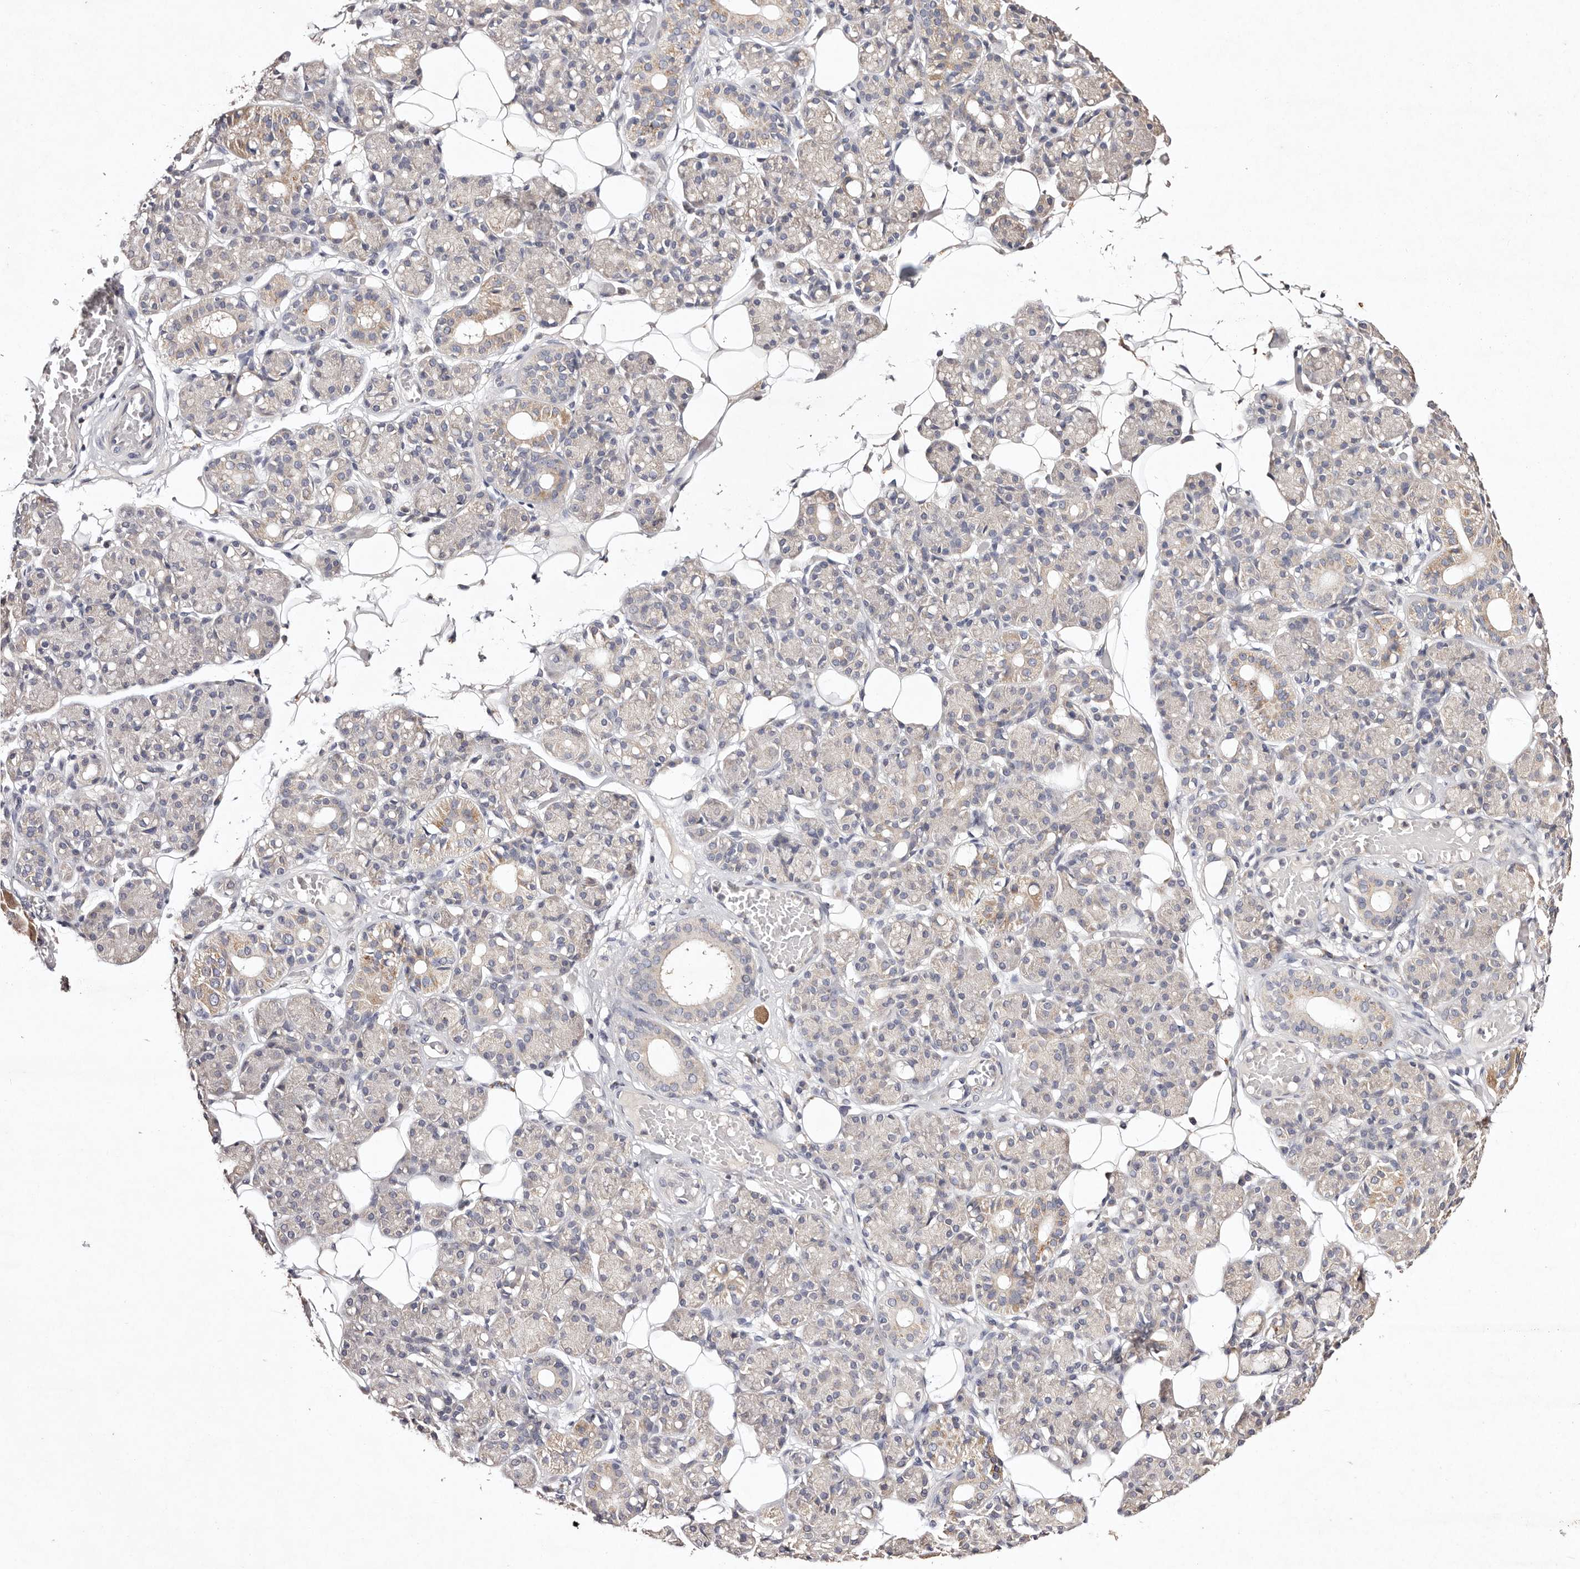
{"staining": {"intensity": "negative", "quantity": "none", "location": "none"}, "tissue": "salivary gland", "cell_type": "Glandular cells", "image_type": "normal", "snomed": [{"axis": "morphology", "description": "Normal tissue, NOS"}, {"axis": "topography", "description": "Salivary gland"}], "caption": "High power microscopy photomicrograph of an IHC photomicrograph of normal salivary gland, revealing no significant positivity in glandular cells. (DAB (3,3'-diaminobenzidine) immunohistochemistry visualized using brightfield microscopy, high magnification).", "gene": "TSC2", "patient": {"sex": "male", "age": 63}}